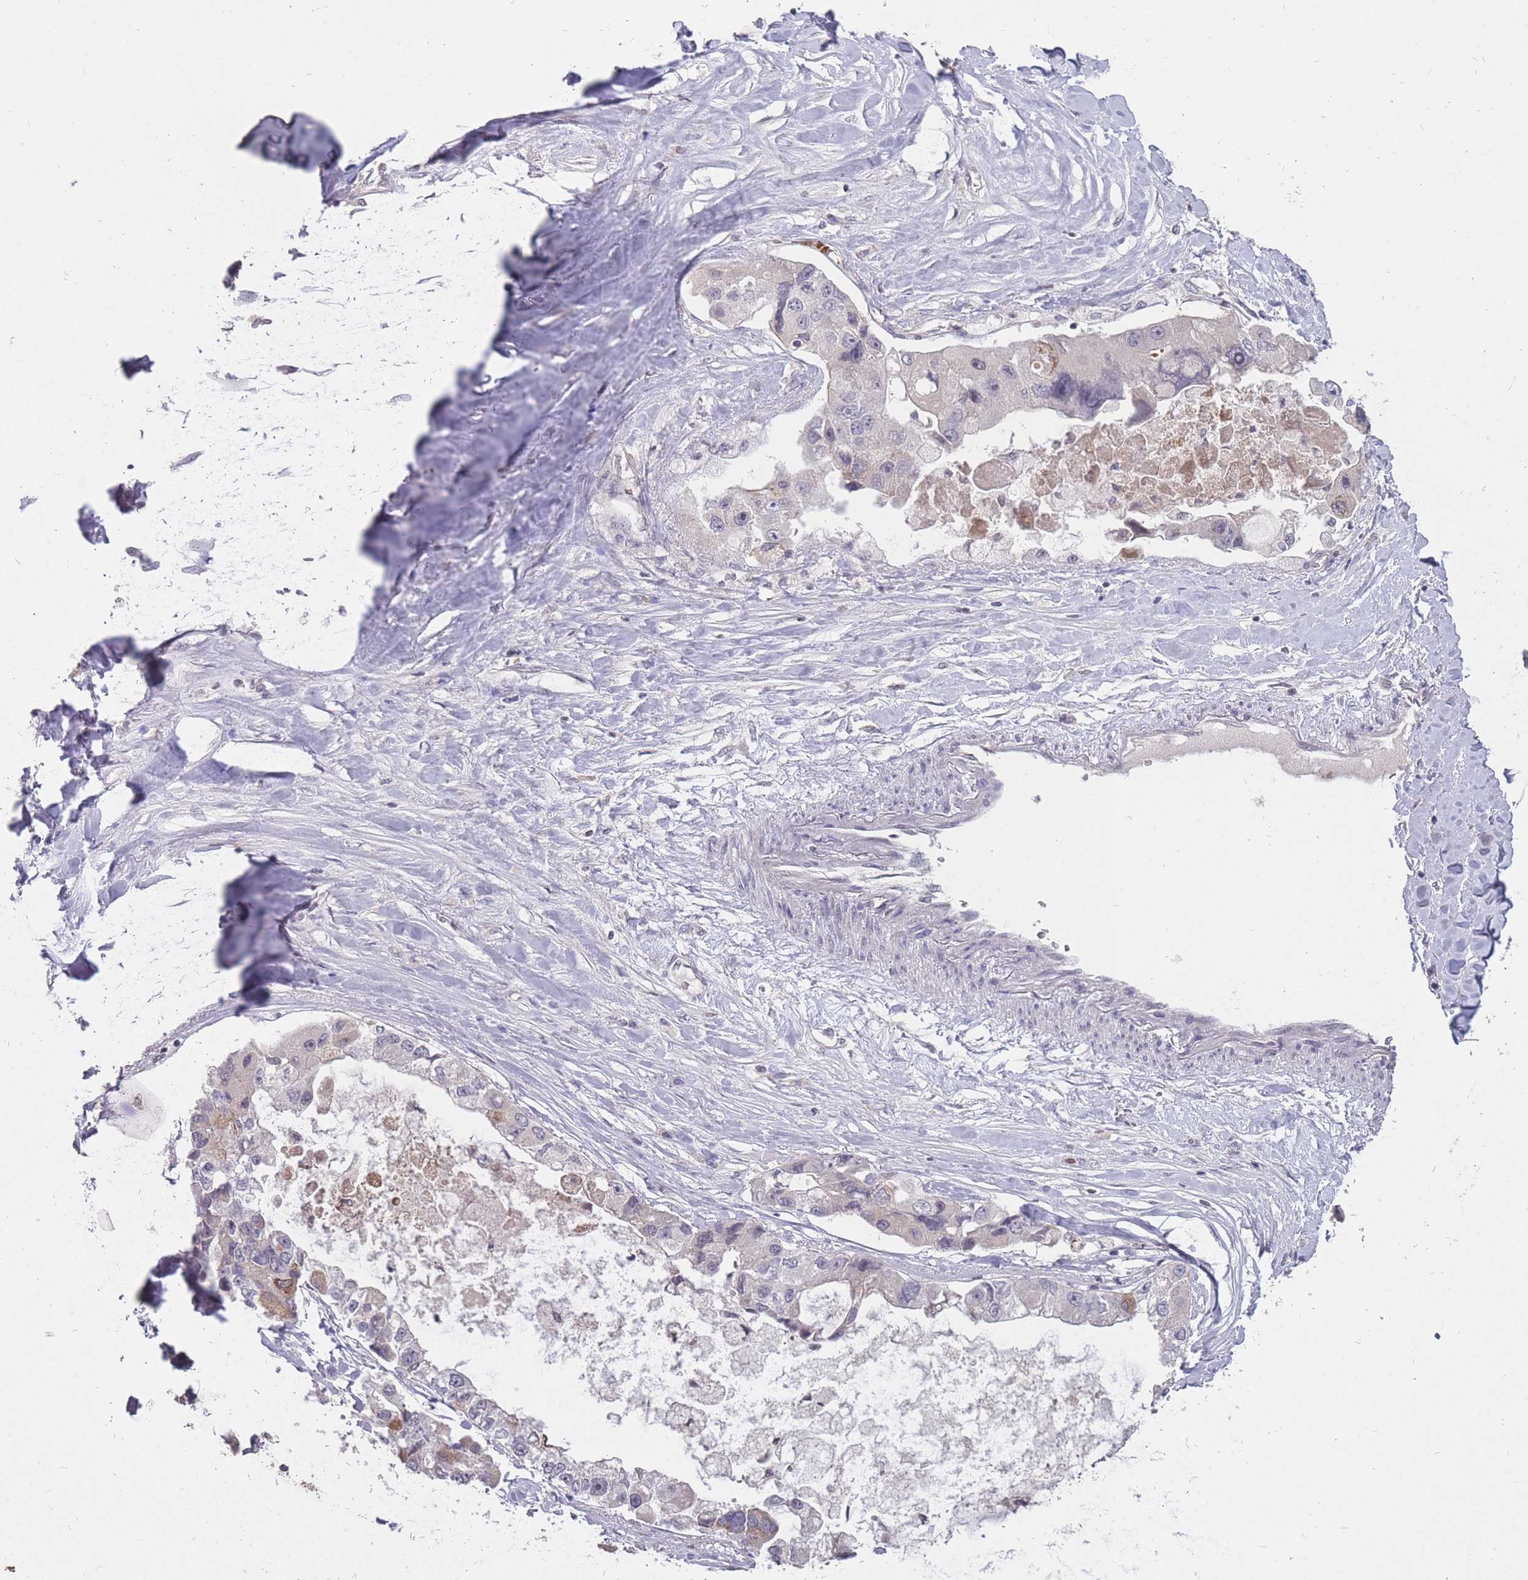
{"staining": {"intensity": "negative", "quantity": "none", "location": "none"}, "tissue": "lung cancer", "cell_type": "Tumor cells", "image_type": "cancer", "snomed": [{"axis": "morphology", "description": "Adenocarcinoma, NOS"}, {"axis": "topography", "description": "Lung"}], "caption": "Immunohistochemistry of human adenocarcinoma (lung) demonstrates no staining in tumor cells. (Stains: DAB (3,3'-diaminobenzidine) immunohistochemistry (IHC) with hematoxylin counter stain, Microscopy: brightfield microscopy at high magnification).", "gene": "ADCYAP1R1", "patient": {"sex": "female", "age": 54}}